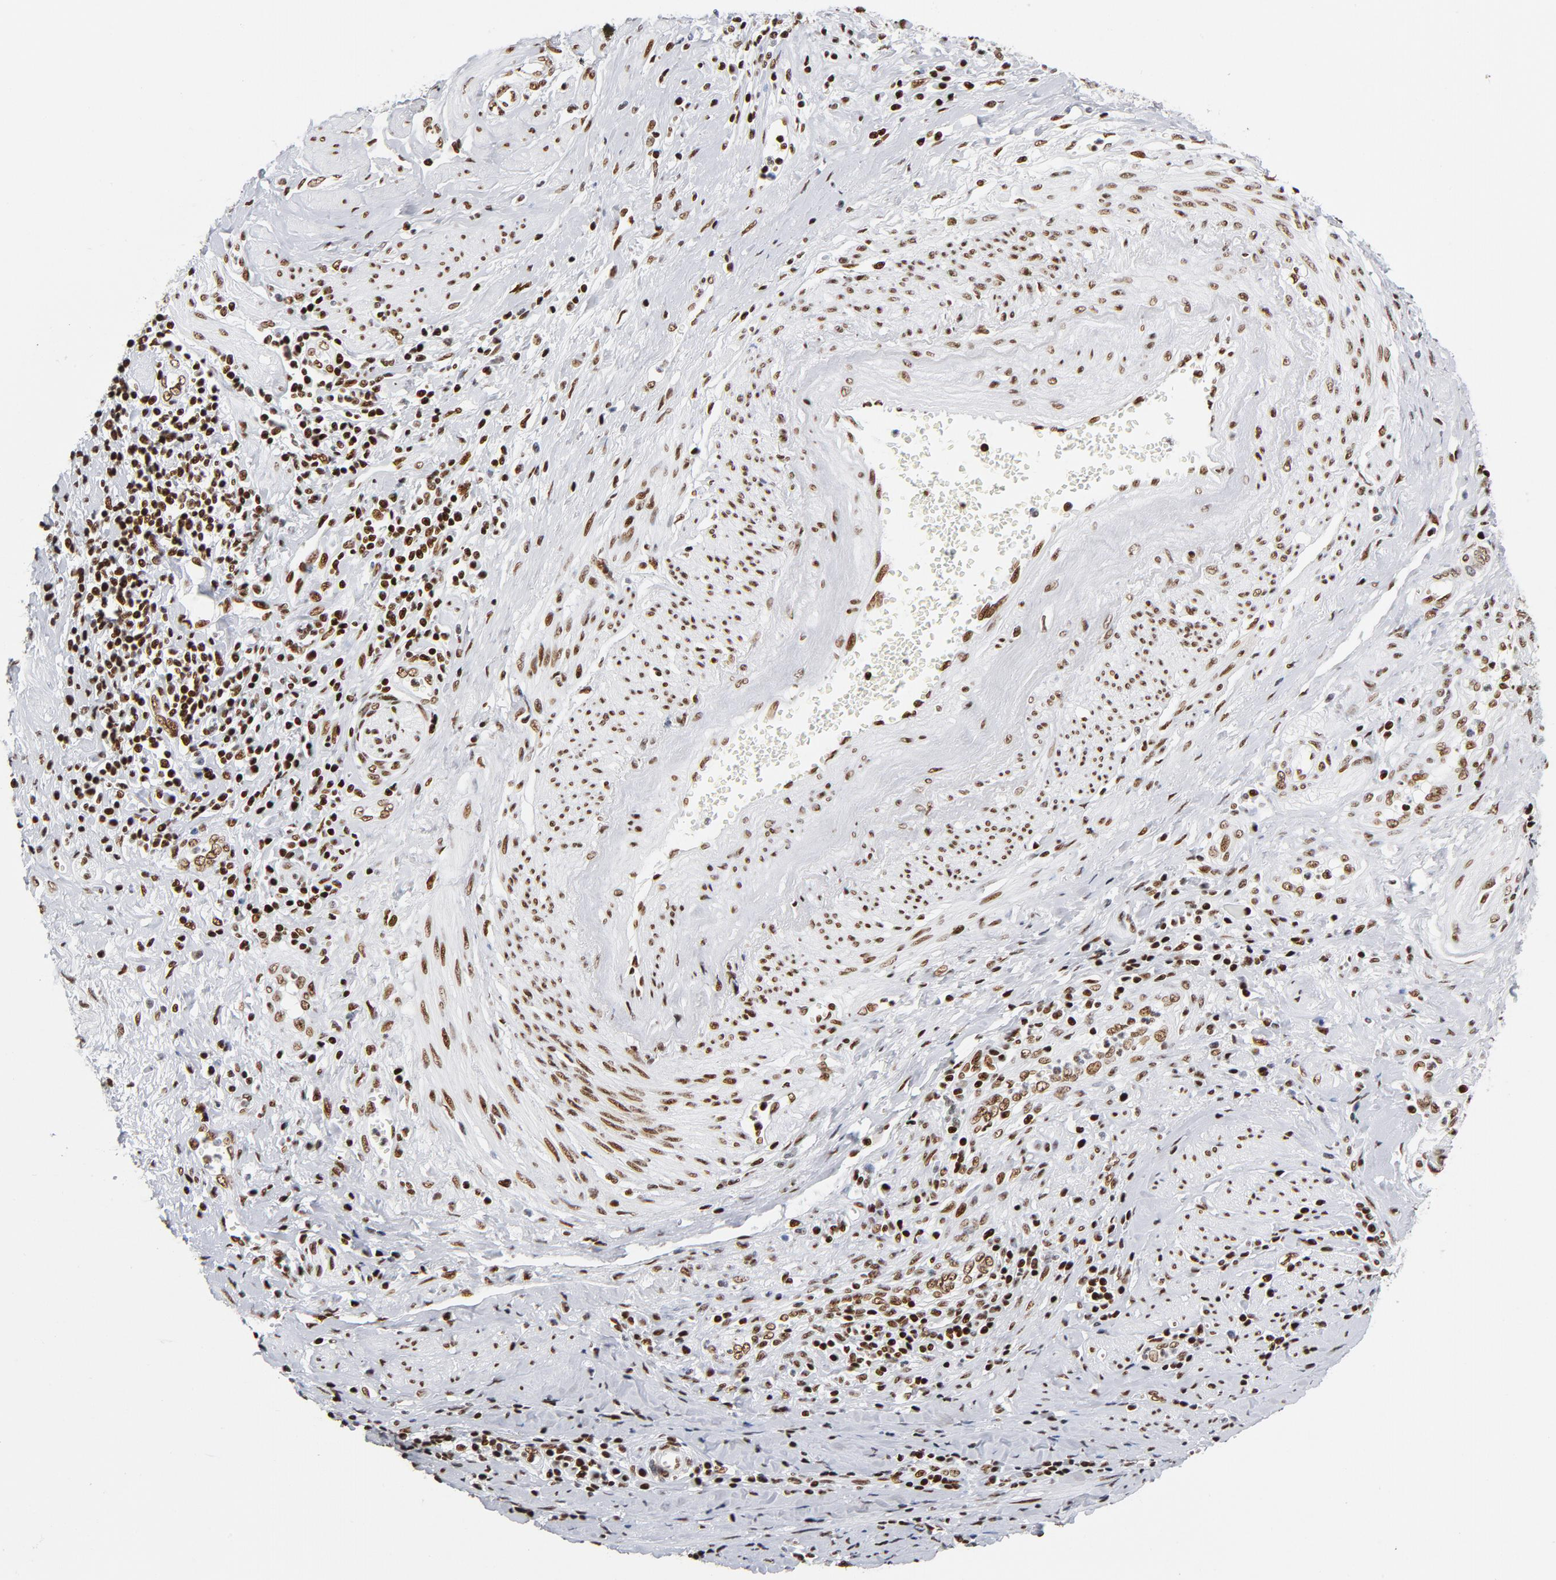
{"staining": {"intensity": "strong", "quantity": ">75%", "location": "nuclear"}, "tissue": "cervical cancer", "cell_type": "Tumor cells", "image_type": "cancer", "snomed": [{"axis": "morphology", "description": "Squamous cell carcinoma, NOS"}, {"axis": "topography", "description": "Cervix"}], "caption": "Cervical cancer was stained to show a protein in brown. There is high levels of strong nuclear expression in about >75% of tumor cells.", "gene": "XRCC5", "patient": {"sex": "female", "age": 53}}